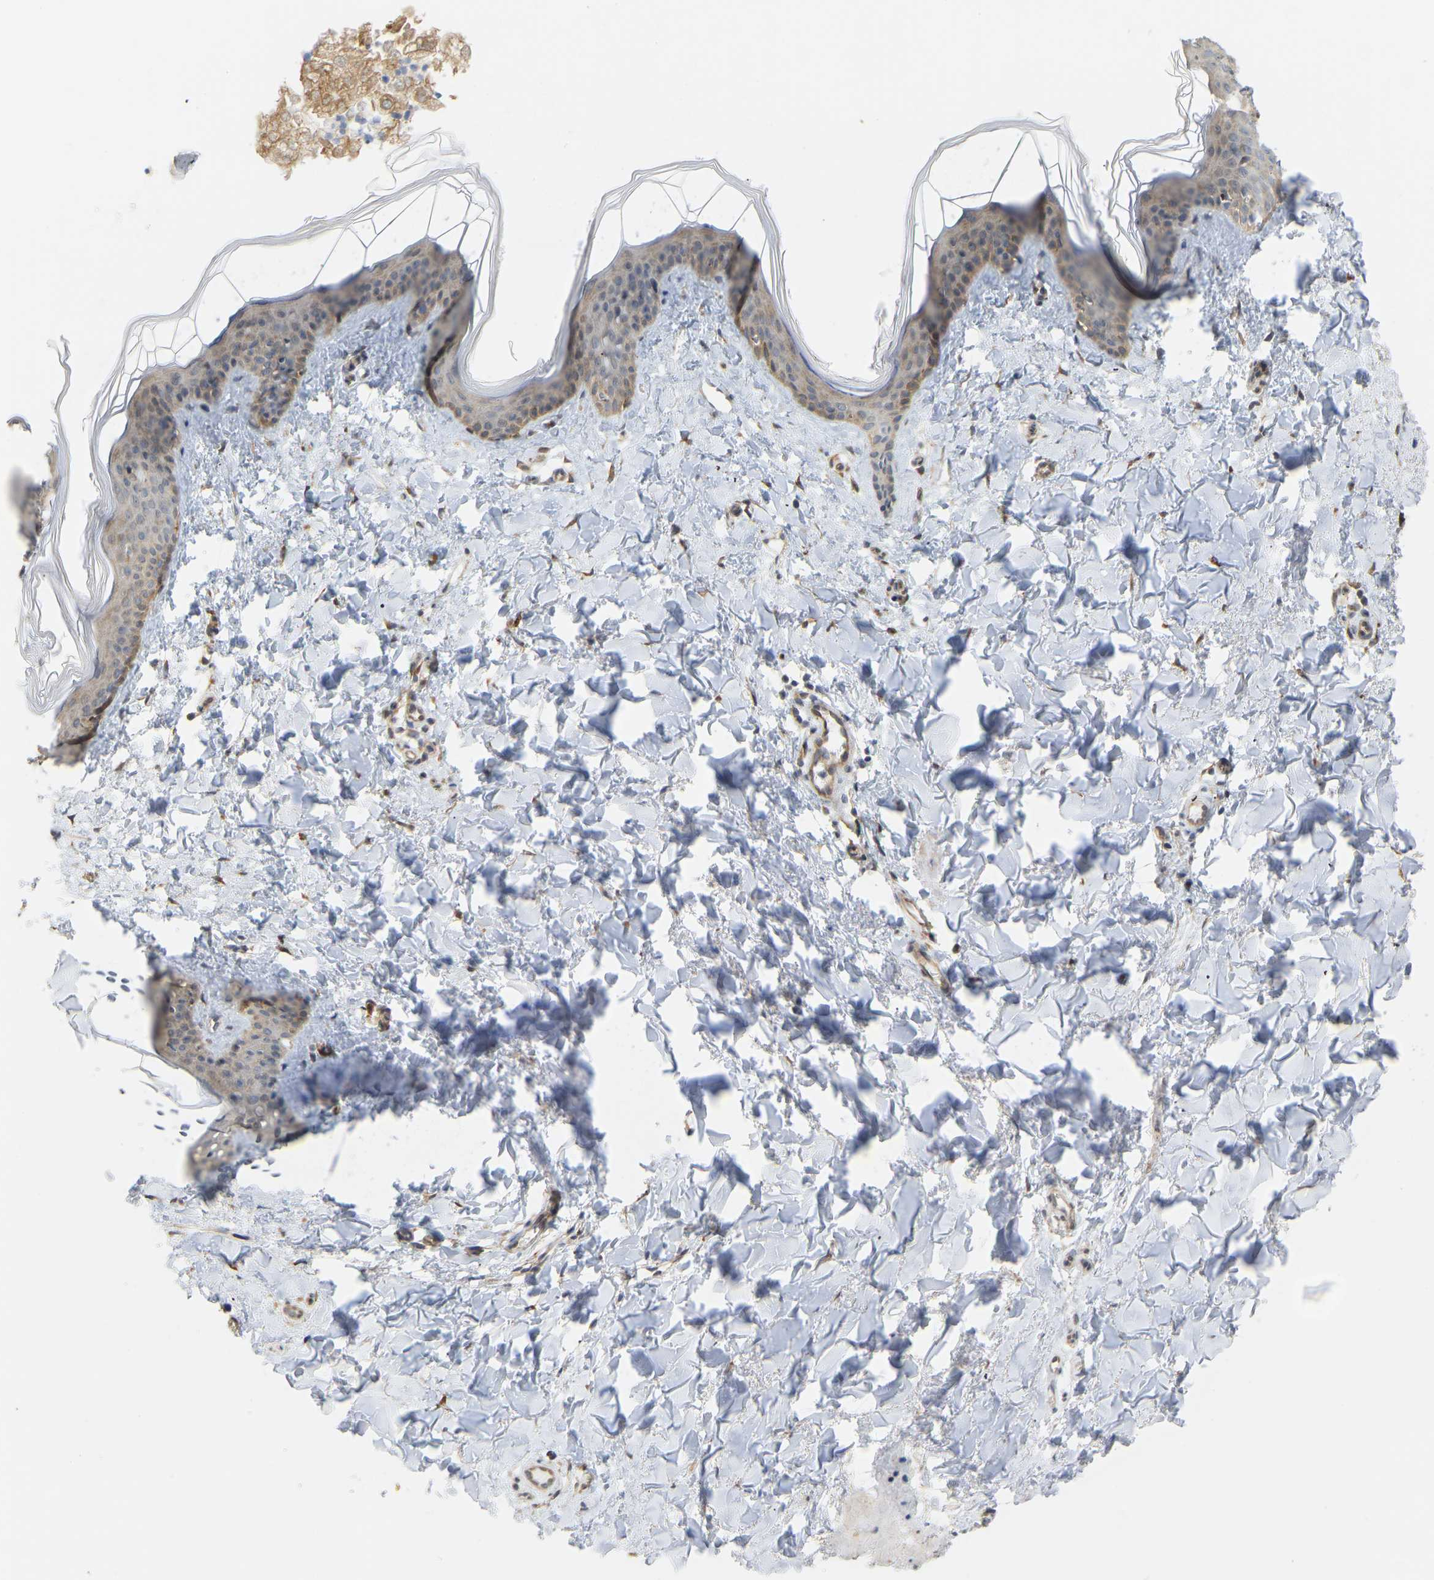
{"staining": {"intensity": "weak", "quantity": ">75%", "location": "cytoplasmic/membranous"}, "tissue": "skin", "cell_type": "Fibroblasts", "image_type": "normal", "snomed": [{"axis": "morphology", "description": "Normal tissue, NOS"}, {"axis": "topography", "description": "Skin"}], "caption": "DAB (3,3'-diaminobenzidine) immunohistochemical staining of unremarkable skin exhibits weak cytoplasmic/membranous protein positivity in approximately >75% of fibroblasts. The staining was performed using DAB (3,3'-diaminobenzidine) to visualize the protein expression in brown, while the nuclei were stained in blue with hematoxylin (Magnification: 20x).", "gene": "BEND3", "patient": {"sex": "female", "age": 17}}